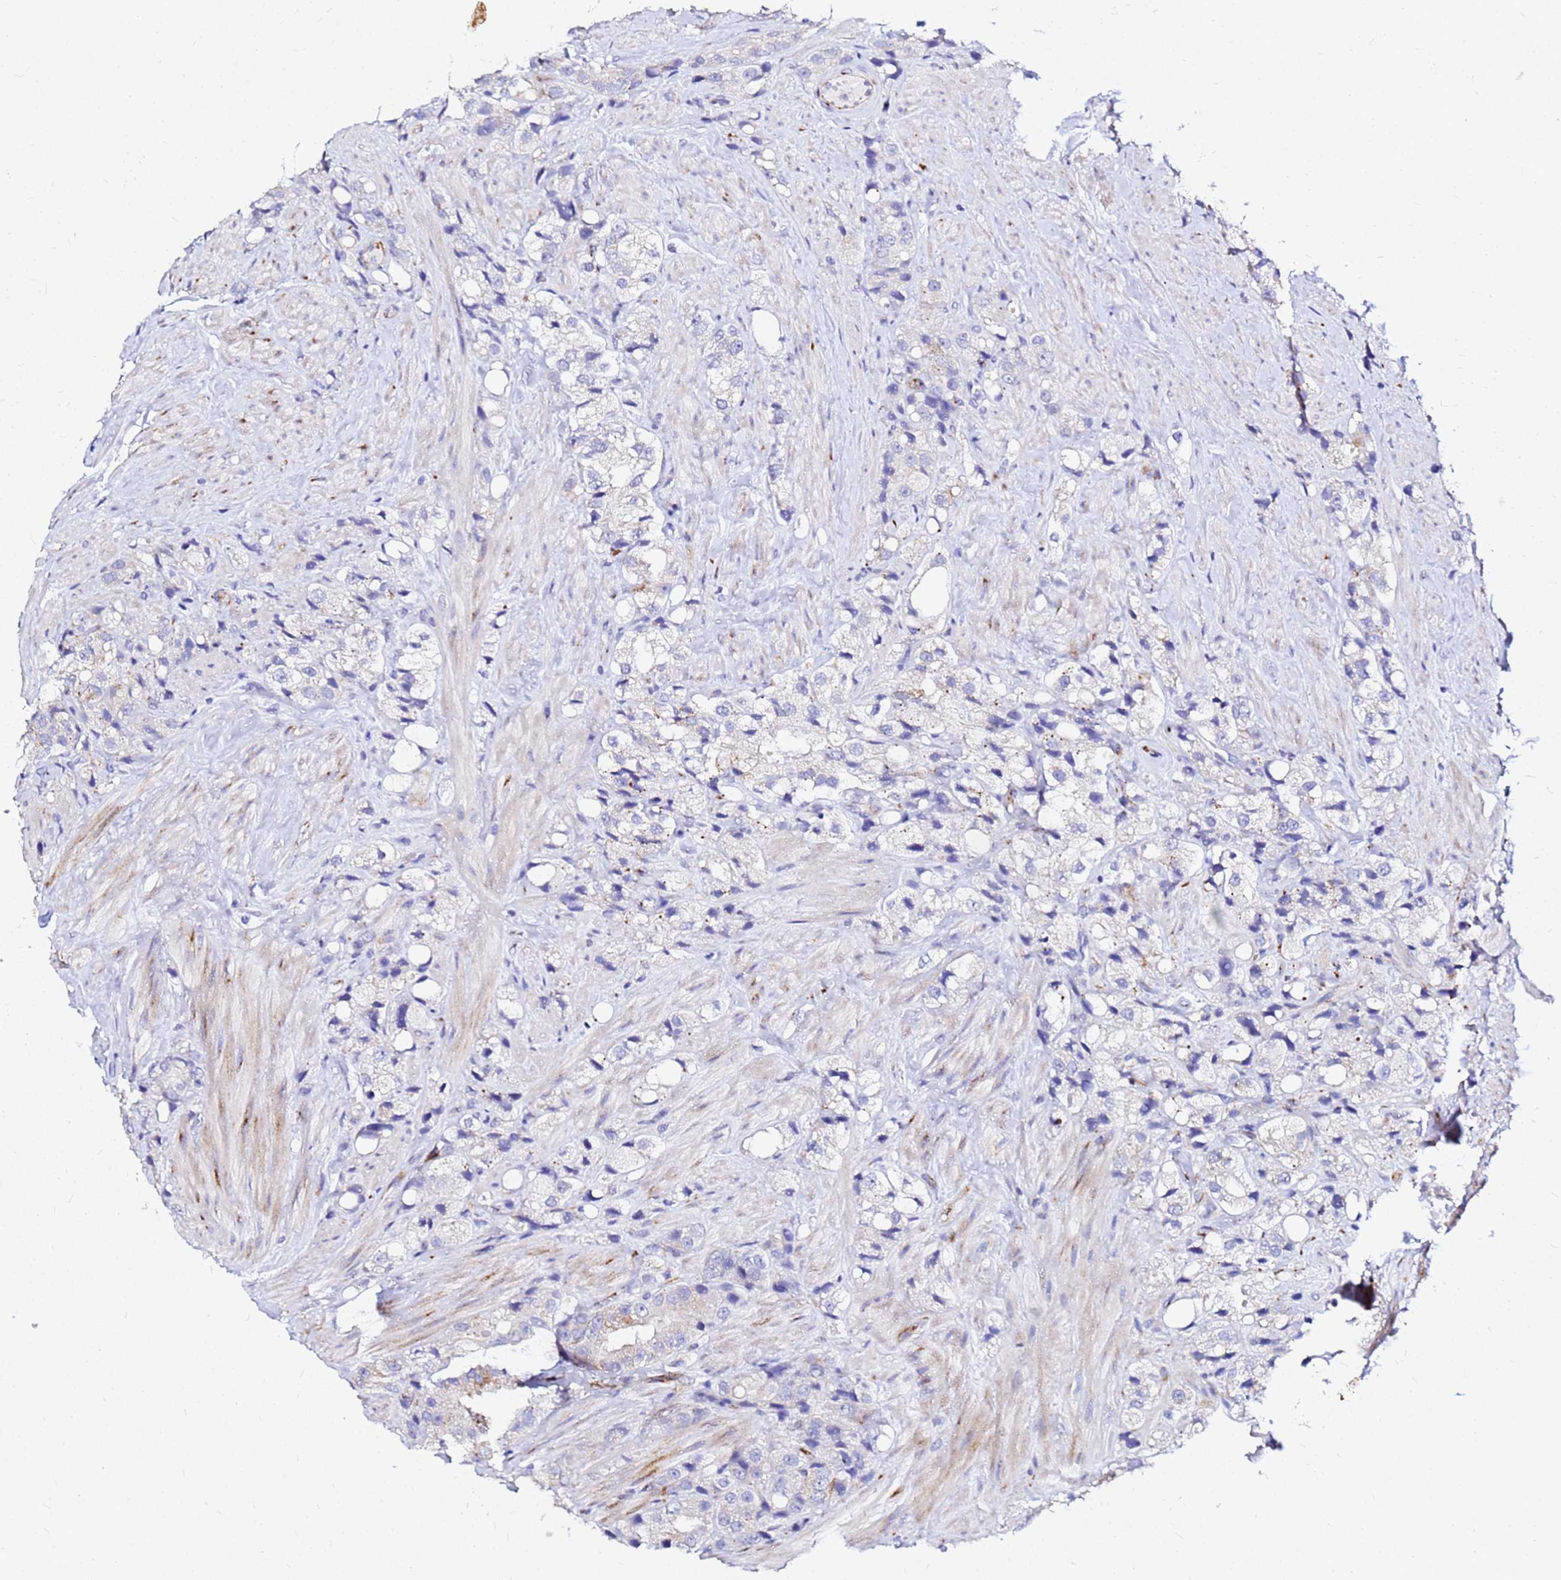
{"staining": {"intensity": "negative", "quantity": "none", "location": "none"}, "tissue": "prostate cancer", "cell_type": "Tumor cells", "image_type": "cancer", "snomed": [{"axis": "morphology", "description": "Adenocarcinoma, NOS"}, {"axis": "topography", "description": "Prostate"}], "caption": "The immunohistochemistry (IHC) histopathology image has no significant positivity in tumor cells of adenocarcinoma (prostate) tissue.", "gene": "TUBA8", "patient": {"sex": "male", "age": 79}}